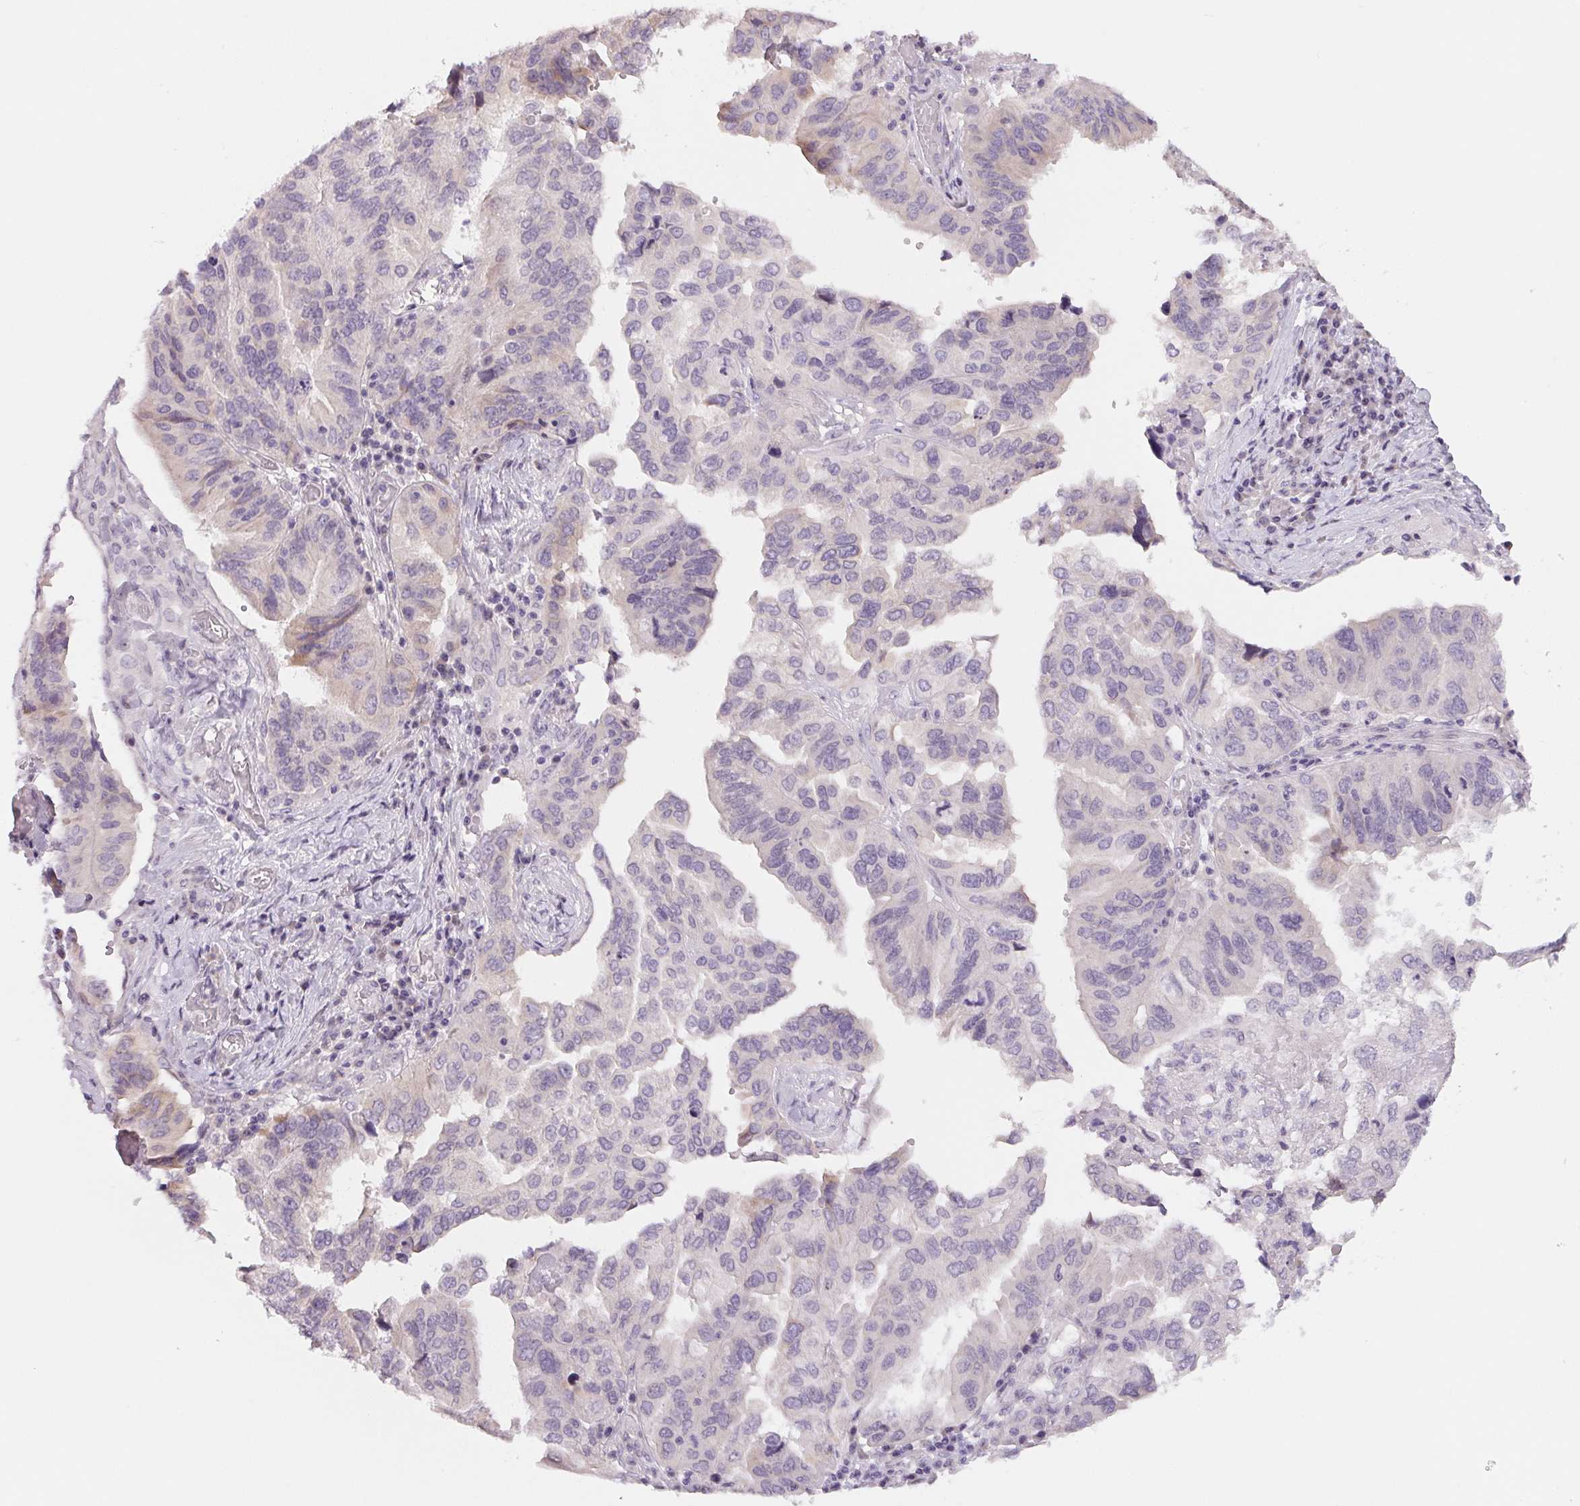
{"staining": {"intensity": "negative", "quantity": "none", "location": "none"}, "tissue": "ovarian cancer", "cell_type": "Tumor cells", "image_type": "cancer", "snomed": [{"axis": "morphology", "description": "Cystadenocarcinoma, serous, NOS"}, {"axis": "topography", "description": "Ovary"}], "caption": "Tumor cells are negative for protein expression in human ovarian serous cystadenocarcinoma.", "gene": "CCDC168", "patient": {"sex": "female", "age": 79}}